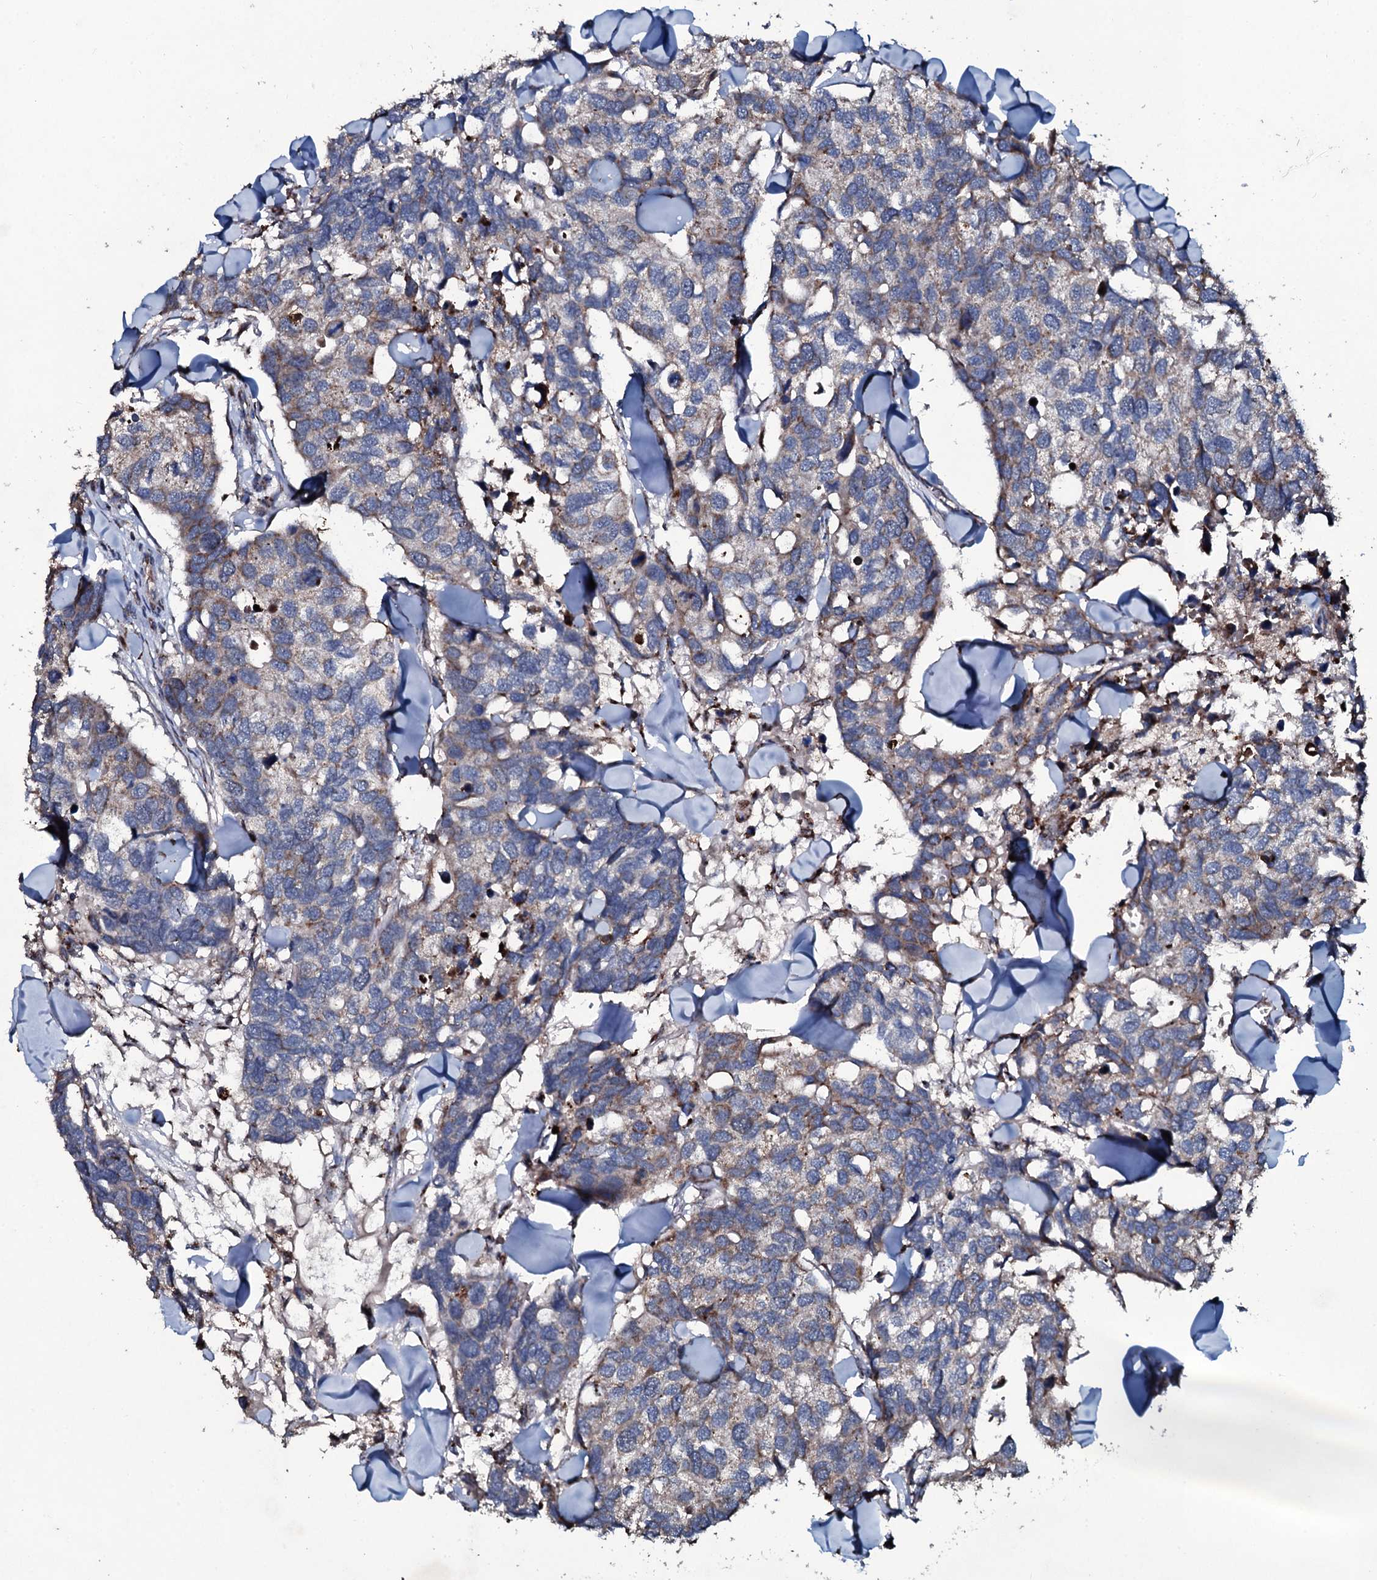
{"staining": {"intensity": "weak", "quantity": "25%-75%", "location": "cytoplasmic/membranous"}, "tissue": "breast cancer", "cell_type": "Tumor cells", "image_type": "cancer", "snomed": [{"axis": "morphology", "description": "Duct carcinoma"}, {"axis": "topography", "description": "Breast"}], "caption": "This histopathology image demonstrates immunohistochemistry staining of breast intraductal carcinoma, with low weak cytoplasmic/membranous staining in about 25%-75% of tumor cells.", "gene": "DYNC2I2", "patient": {"sex": "female", "age": 83}}